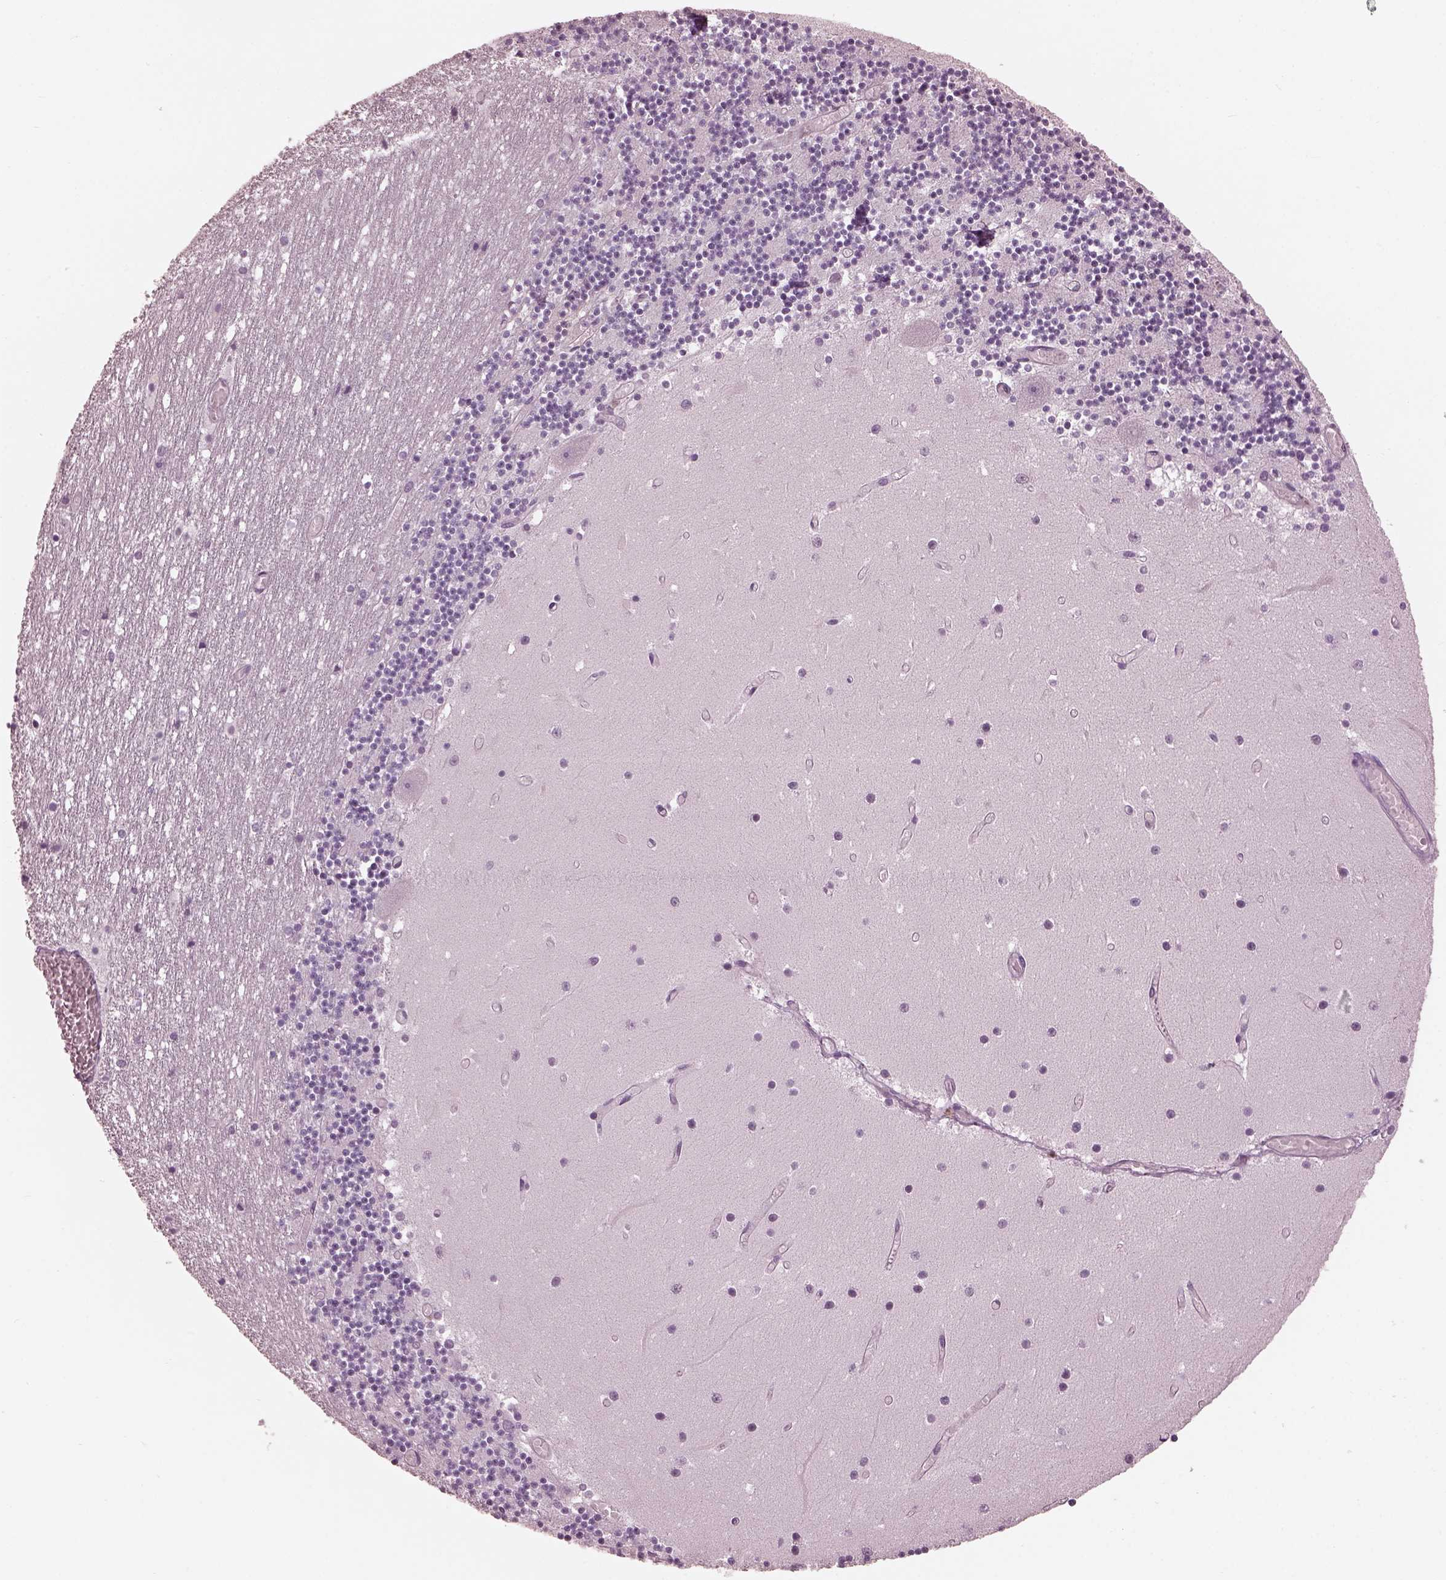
{"staining": {"intensity": "negative", "quantity": "none", "location": "none"}, "tissue": "cerebellum", "cell_type": "Cells in granular layer", "image_type": "normal", "snomed": [{"axis": "morphology", "description": "Normal tissue, NOS"}, {"axis": "topography", "description": "Cerebellum"}], "caption": "Cerebellum was stained to show a protein in brown. There is no significant expression in cells in granular layer. (Brightfield microscopy of DAB immunohistochemistry (IHC) at high magnification).", "gene": "FABP9", "patient": {"sex": "female", "age": 28}}